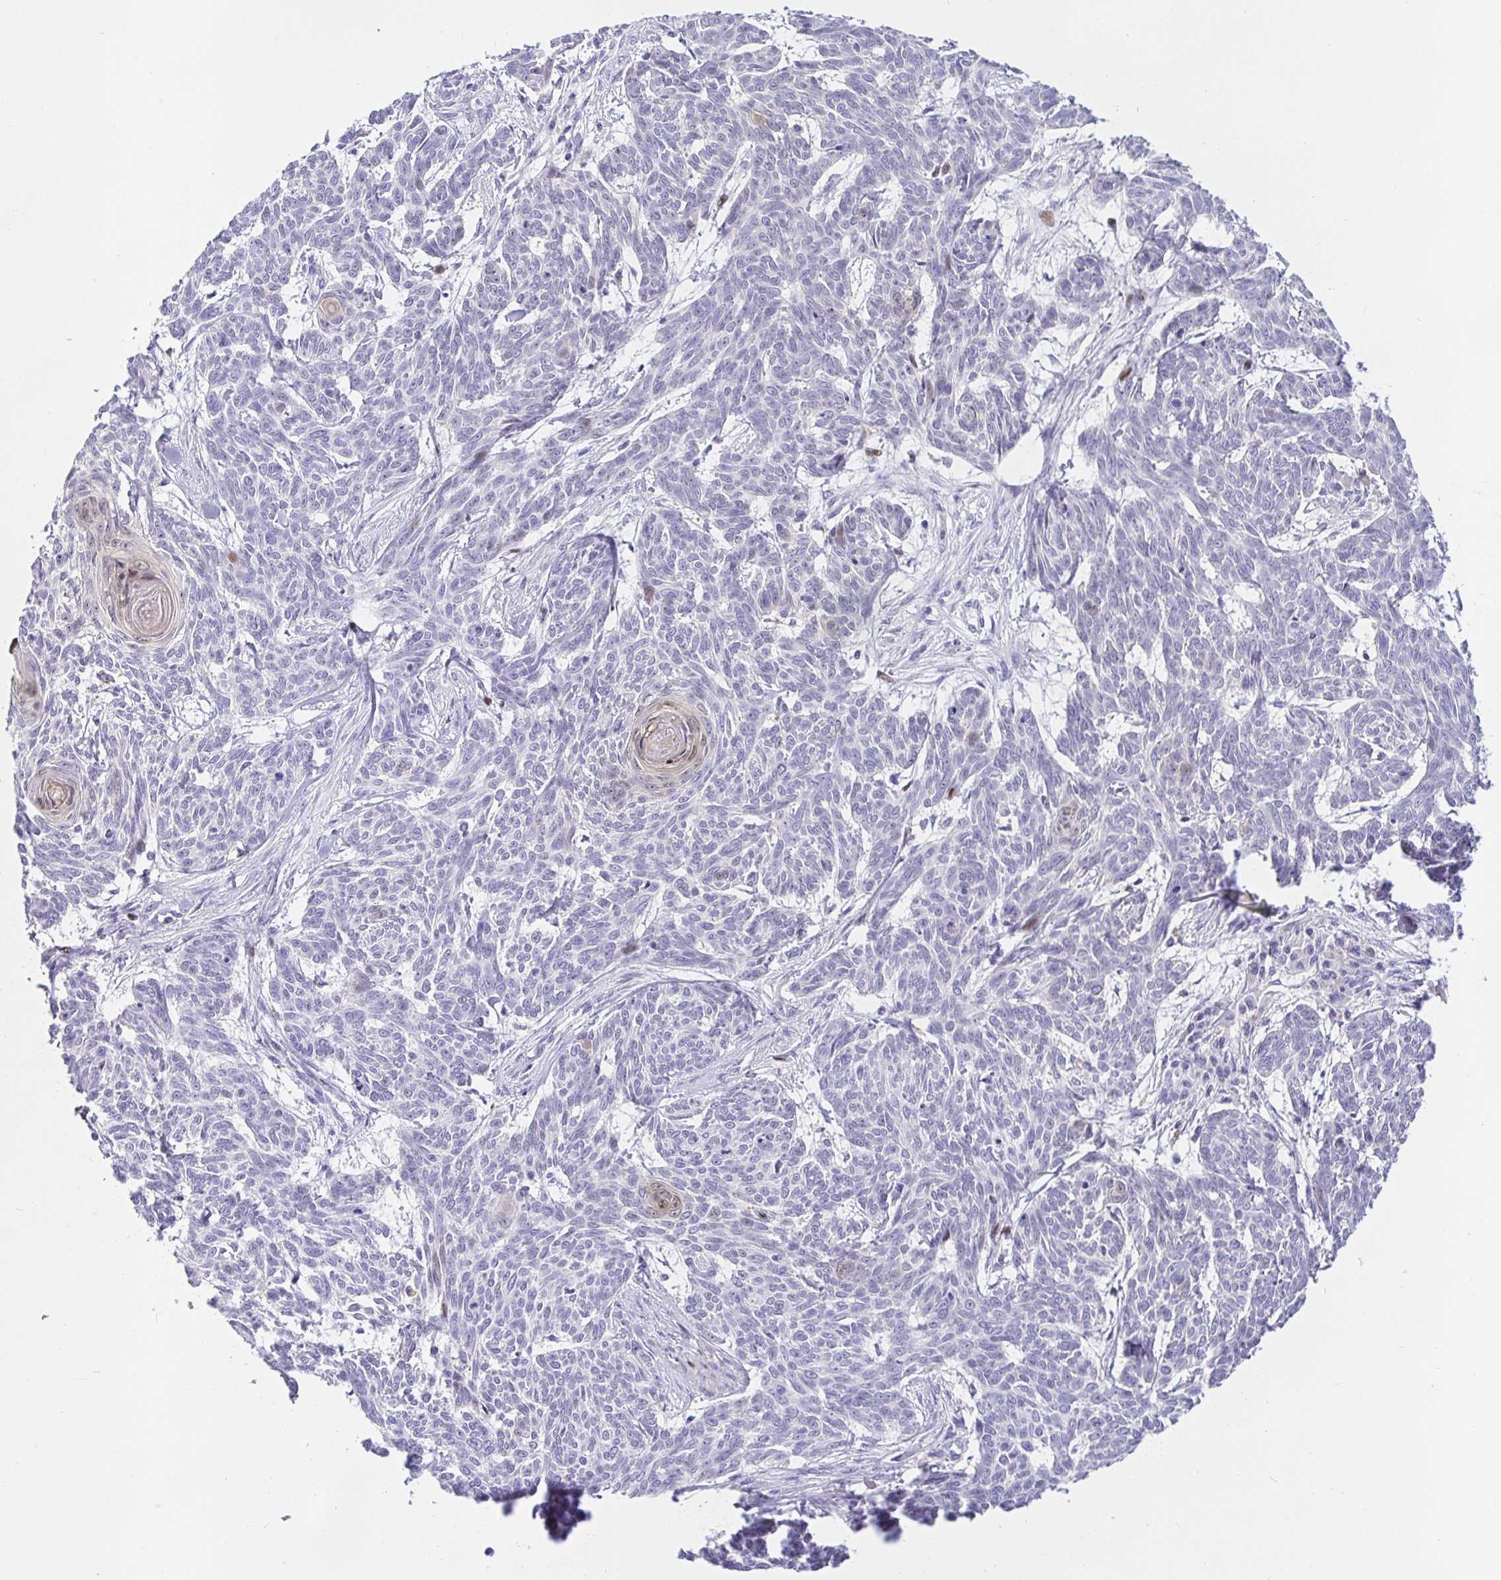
{"staining": {"intensity": "negative", "quantity": "none", "location": "none"}, "tissue": "skin cancer", "cell_type": "Tumor cells", "image_type": "cancer", "snomed": [{"axis": "morphology", "description": "Basal cell carcinoma"}, {"axis": "topography", "description": "Skin"}], "caption": "IHC of skin basal cell carcinoma exhibits no positivity in tumor cells.", "gene": "KBTBD13", "patient": {"sex": "female", "age": 93}}